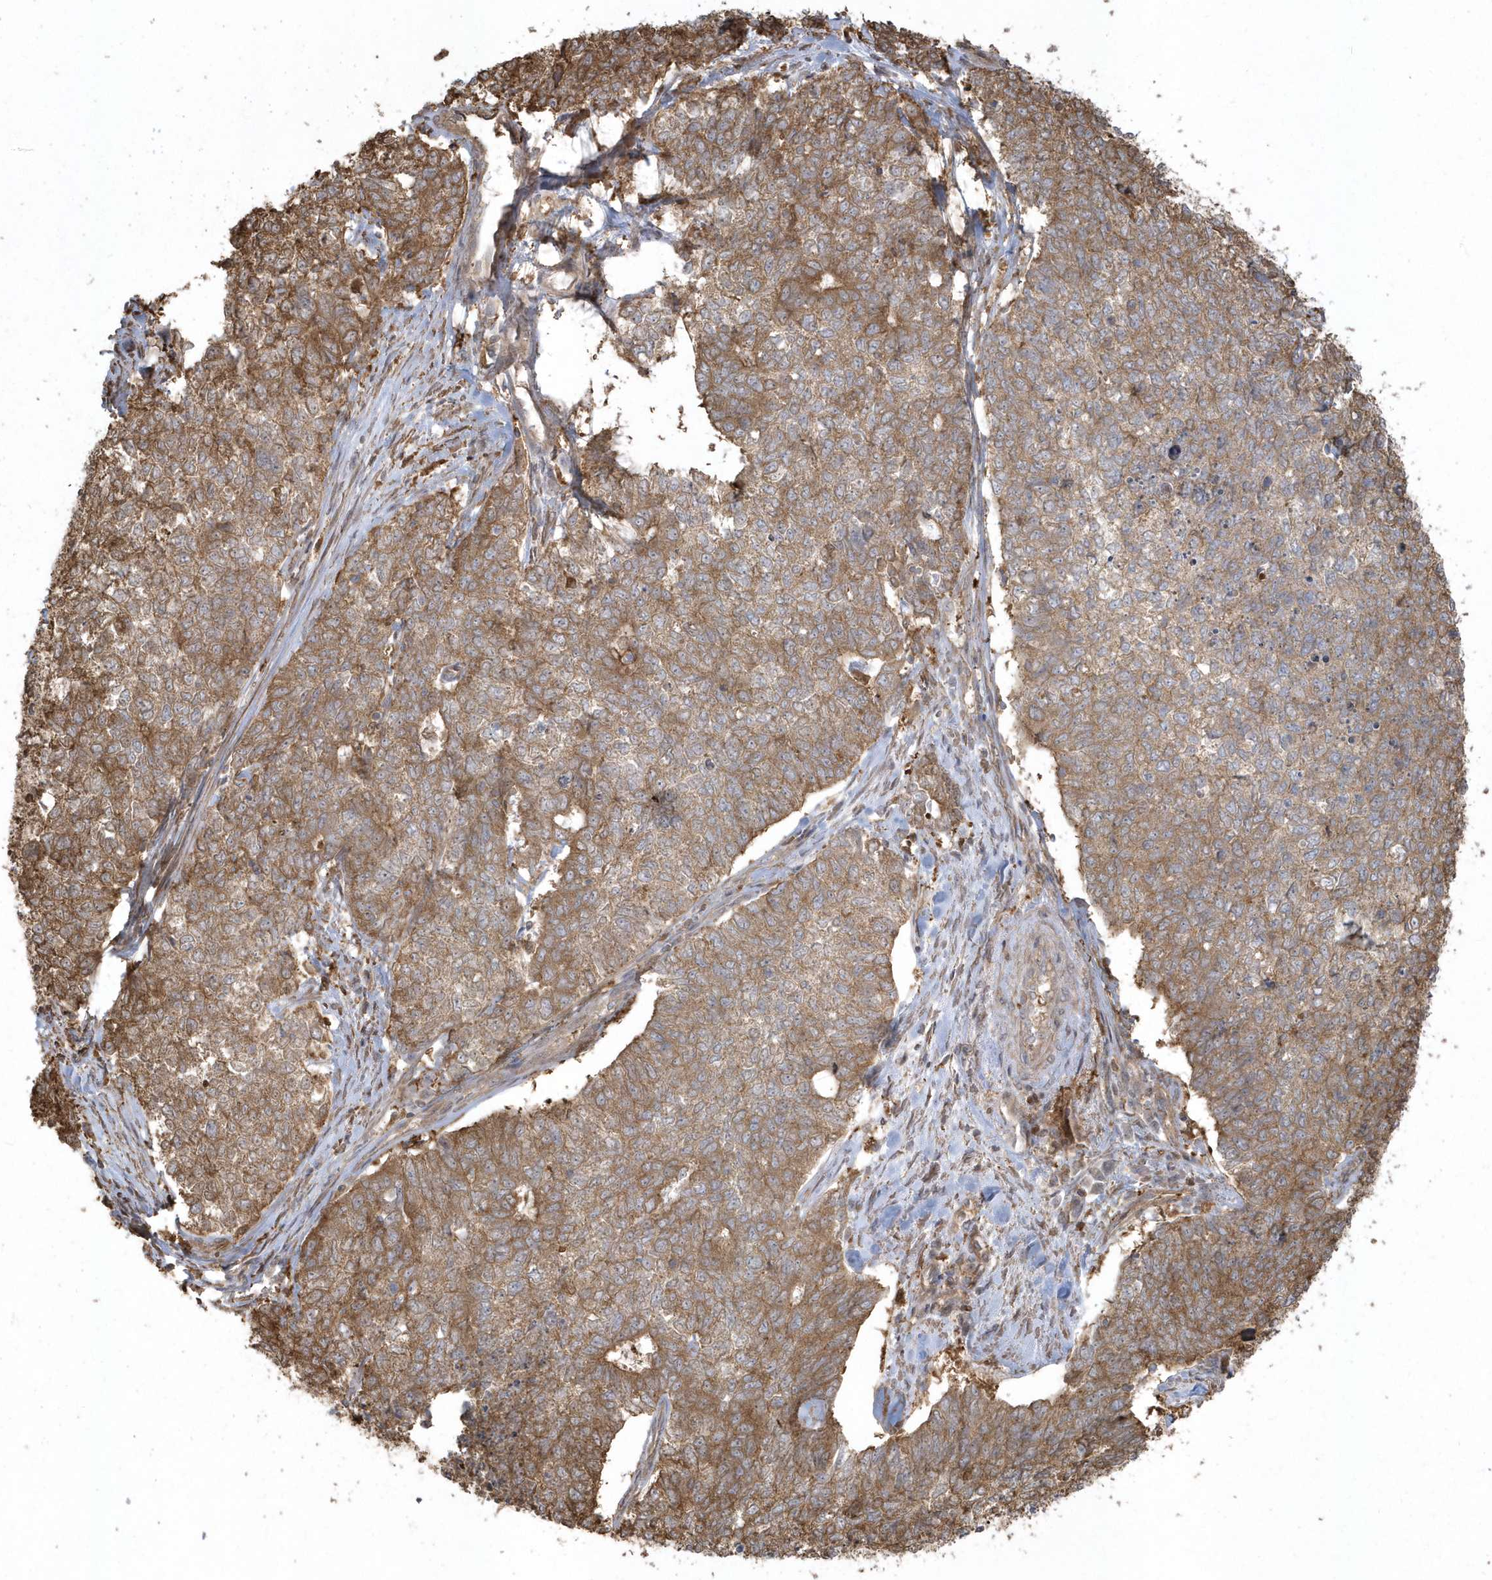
{"staining": {"intensity": "moderate", "quantity": ">75%", "location": "cytoplasmic/membranous"}, "tissue": "cervical cancer", "cell_type": "Tumor cells", "image_type": "cancer", "snomed": [{"axis": "morphology", "description": "Squamous cell carcinoma, NOS"}, {"axis": "topography", "description": "Cervix"}], "caption": "Human cervical squamous cell carcinoma stained for a protein (brown) displays moderate cytoplasmic/membranous positive expression in approximately >75% of tumor cells.", "gene": "HNMT", "patient": {"sex": "female", "age": 63}}